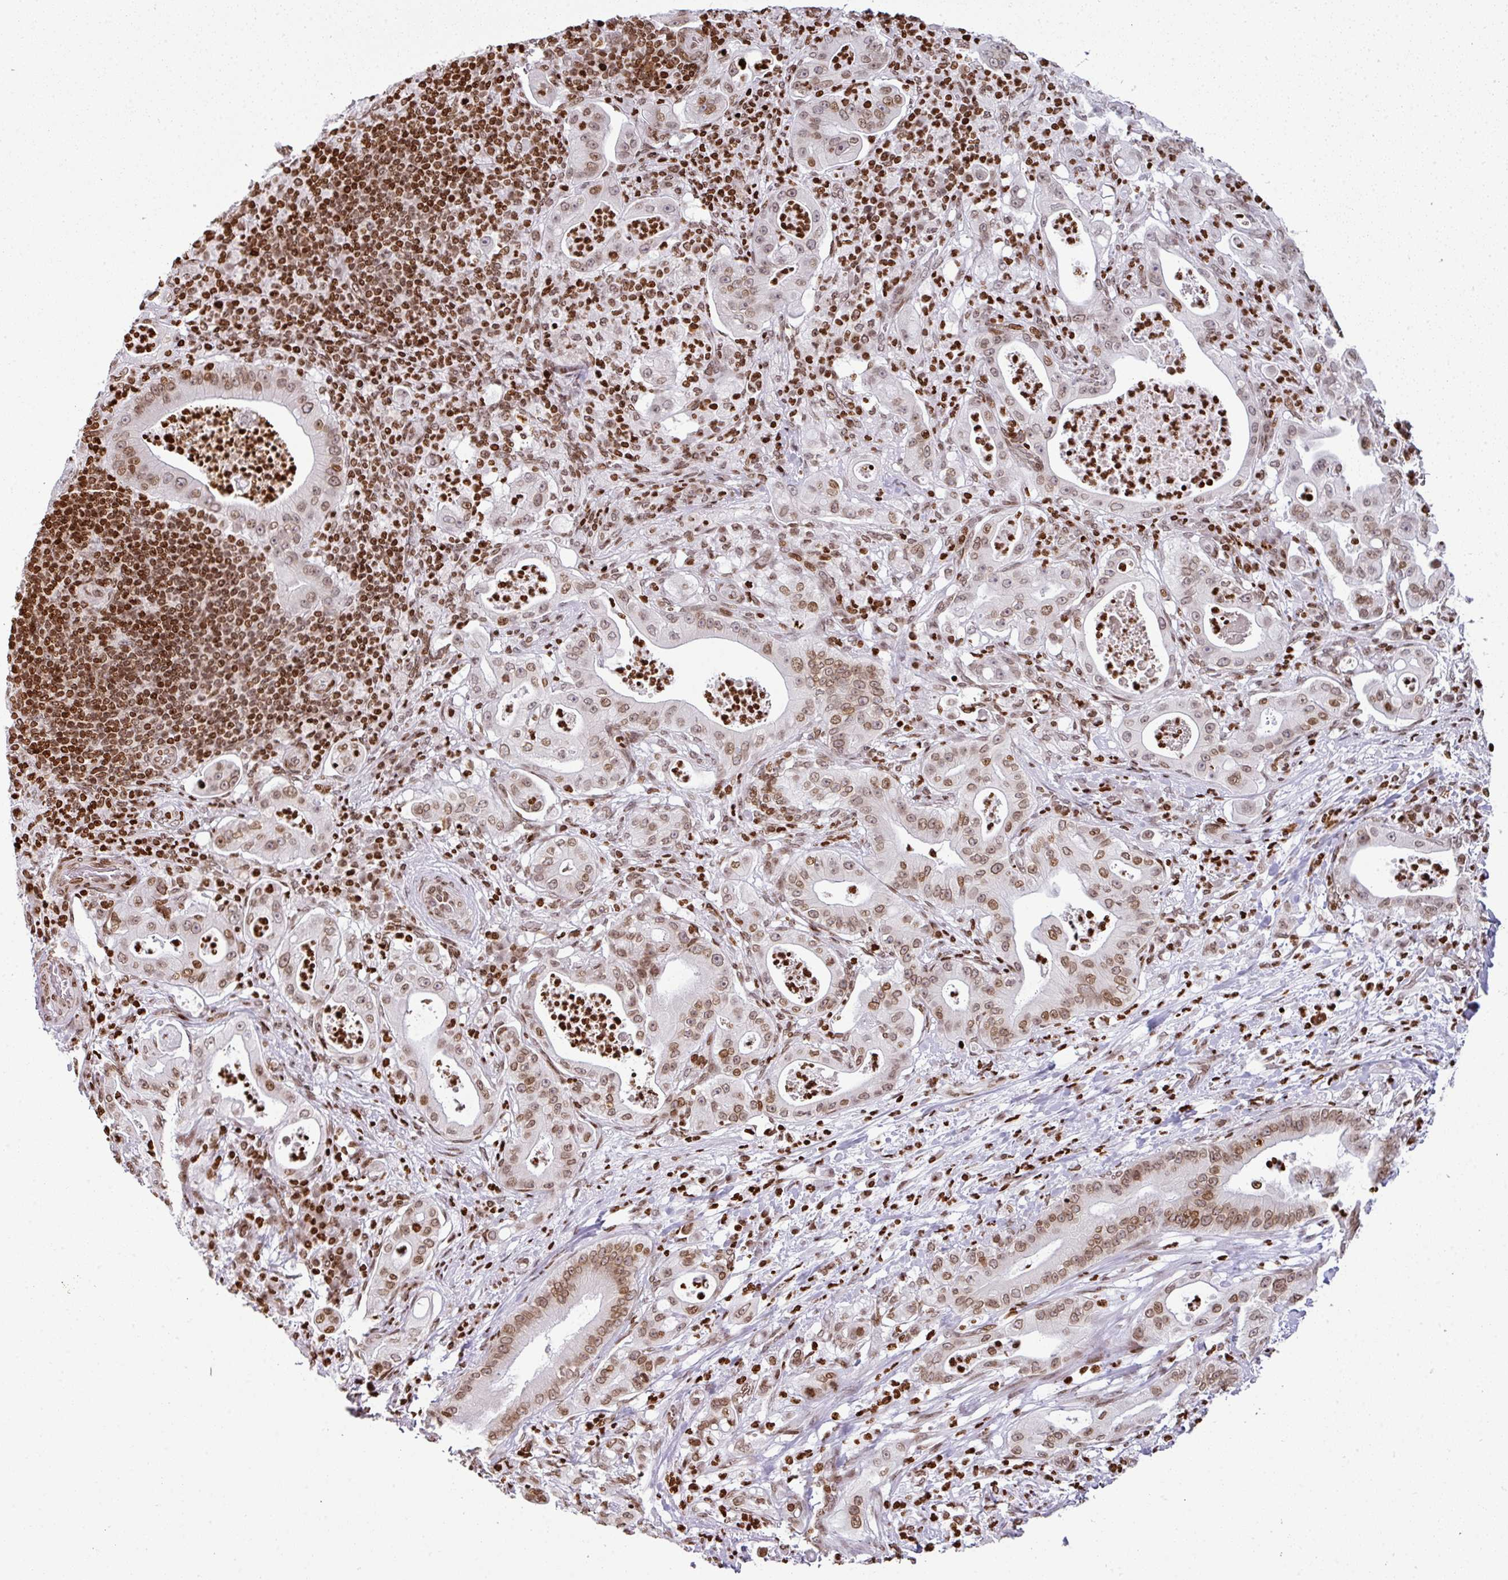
{"staining": {"intensity": "moderate", "quantity": ">75%", "location": "nuclear"}, "tissue": "pancreatic cancer", "cell_type": "Tumor cells", "image_type": "cancer", "snomed": [{"axis": "morphology", "description": "Adenocarcinoma, NOS"}, {"axis": "topography", "description": "Pancreas"}], "caption": "Human pancreatic cancer (adenocarcinoma) stained for a protein (brown) exhibits moderate nuclear positive positivity in about >75% of tumor cells.", "gene": "RASL11A", "patient": {"sex": "male", "age": 71}}